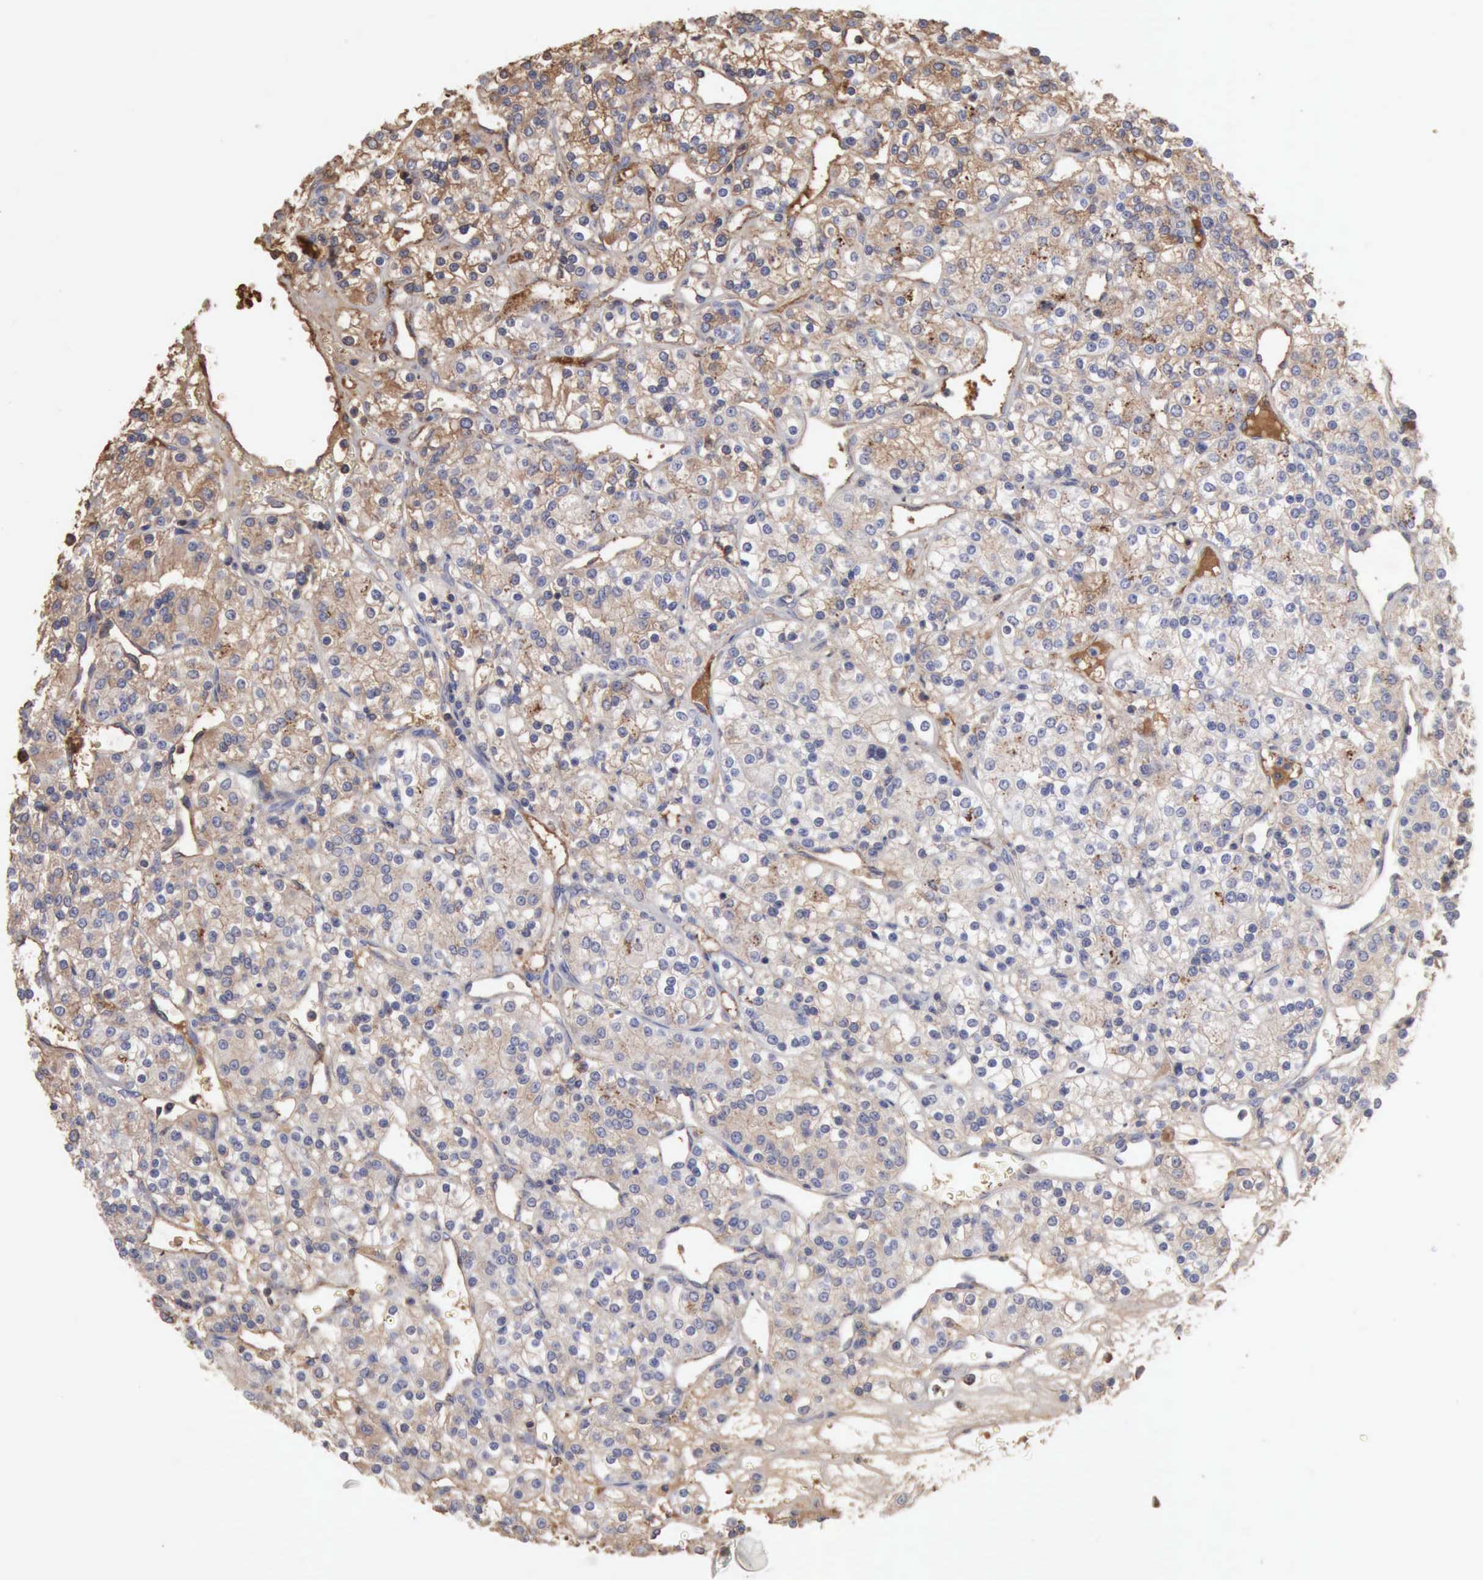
{"staining": {"intensity": "negative", "quantity": "none", "location": "none"}, "tissue": "renal cancer", "cell_type": "Tumor cells", "image_type": "cancer", "snomed": [{"axis": "morphology", "description": "Adenocarcinoma, NOS"}, {"axis": "topography", "description": "Kidney"}], "caption": "Histopathology image shows no significant protein expression in tumor cells of renal cancer (adenocarcinoma). (IHC, brightfield microscopy, high magnification).", "gene": "SERPINA1", "patient": {"sex": "female", "age": 62}}